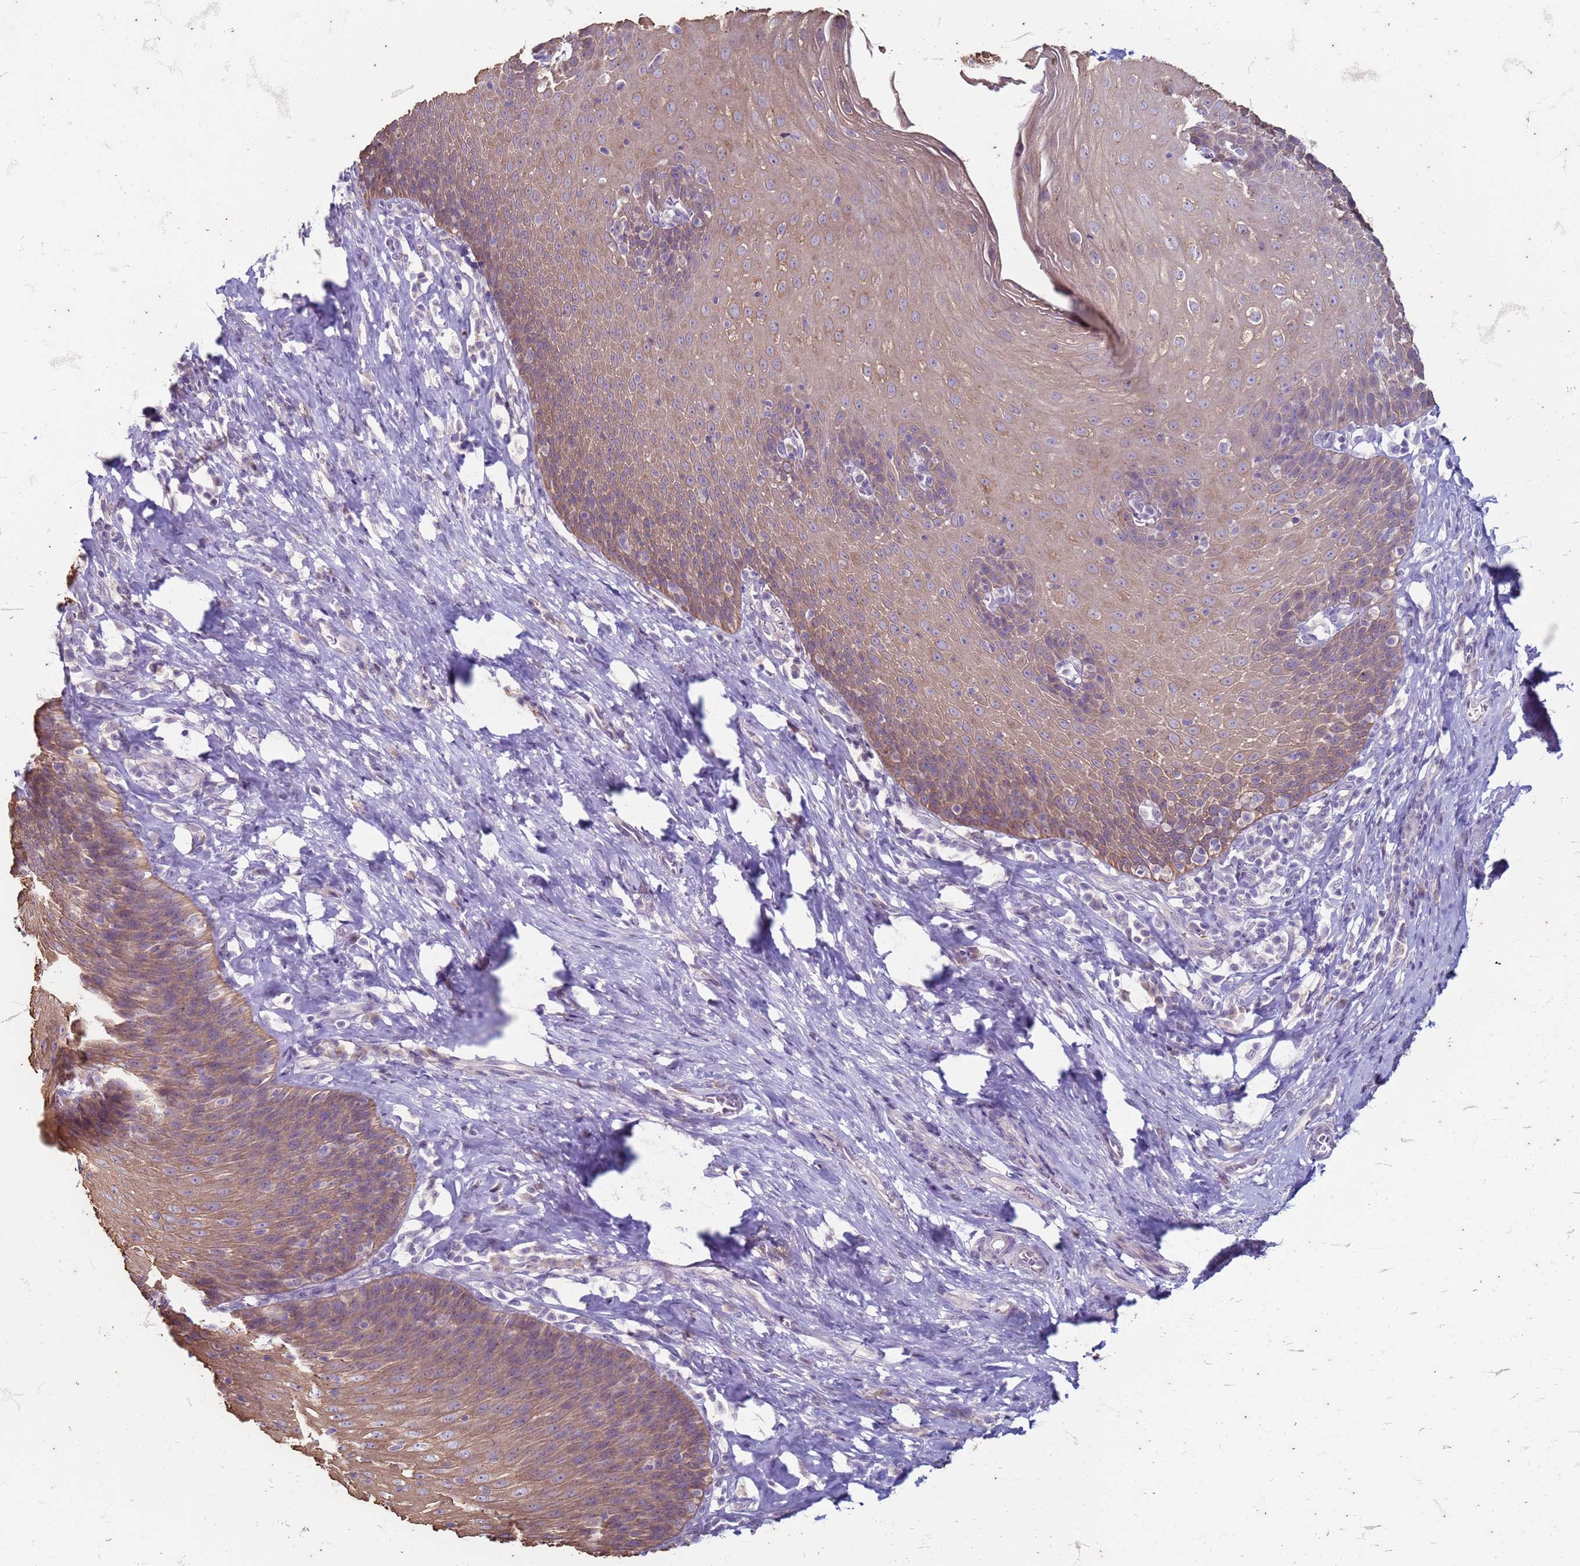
{"staining": {"intensity": "moderate", "quantity": "25%-75%", "location": "cytoplasmic/membranous"}, "tissue": "esophagus", "cell_type": "Squamous epithelial cells", "image_type": "normal", "snomed": [{"axis": "morphology", "description": "Normal tissue, NOS"}, {"axis": "topography", "description": "Esophagus"}], "caption": "A high-resolution histopathology image shows immunohistochemistry (IHC) staining of normal esophagus, which reveals moderate cytoplasmic/membranous positivity in about 25%-75% of squamous epithelial cells.", "gene": "SUCO", "patient": {"sex": "female", "age": 61}}